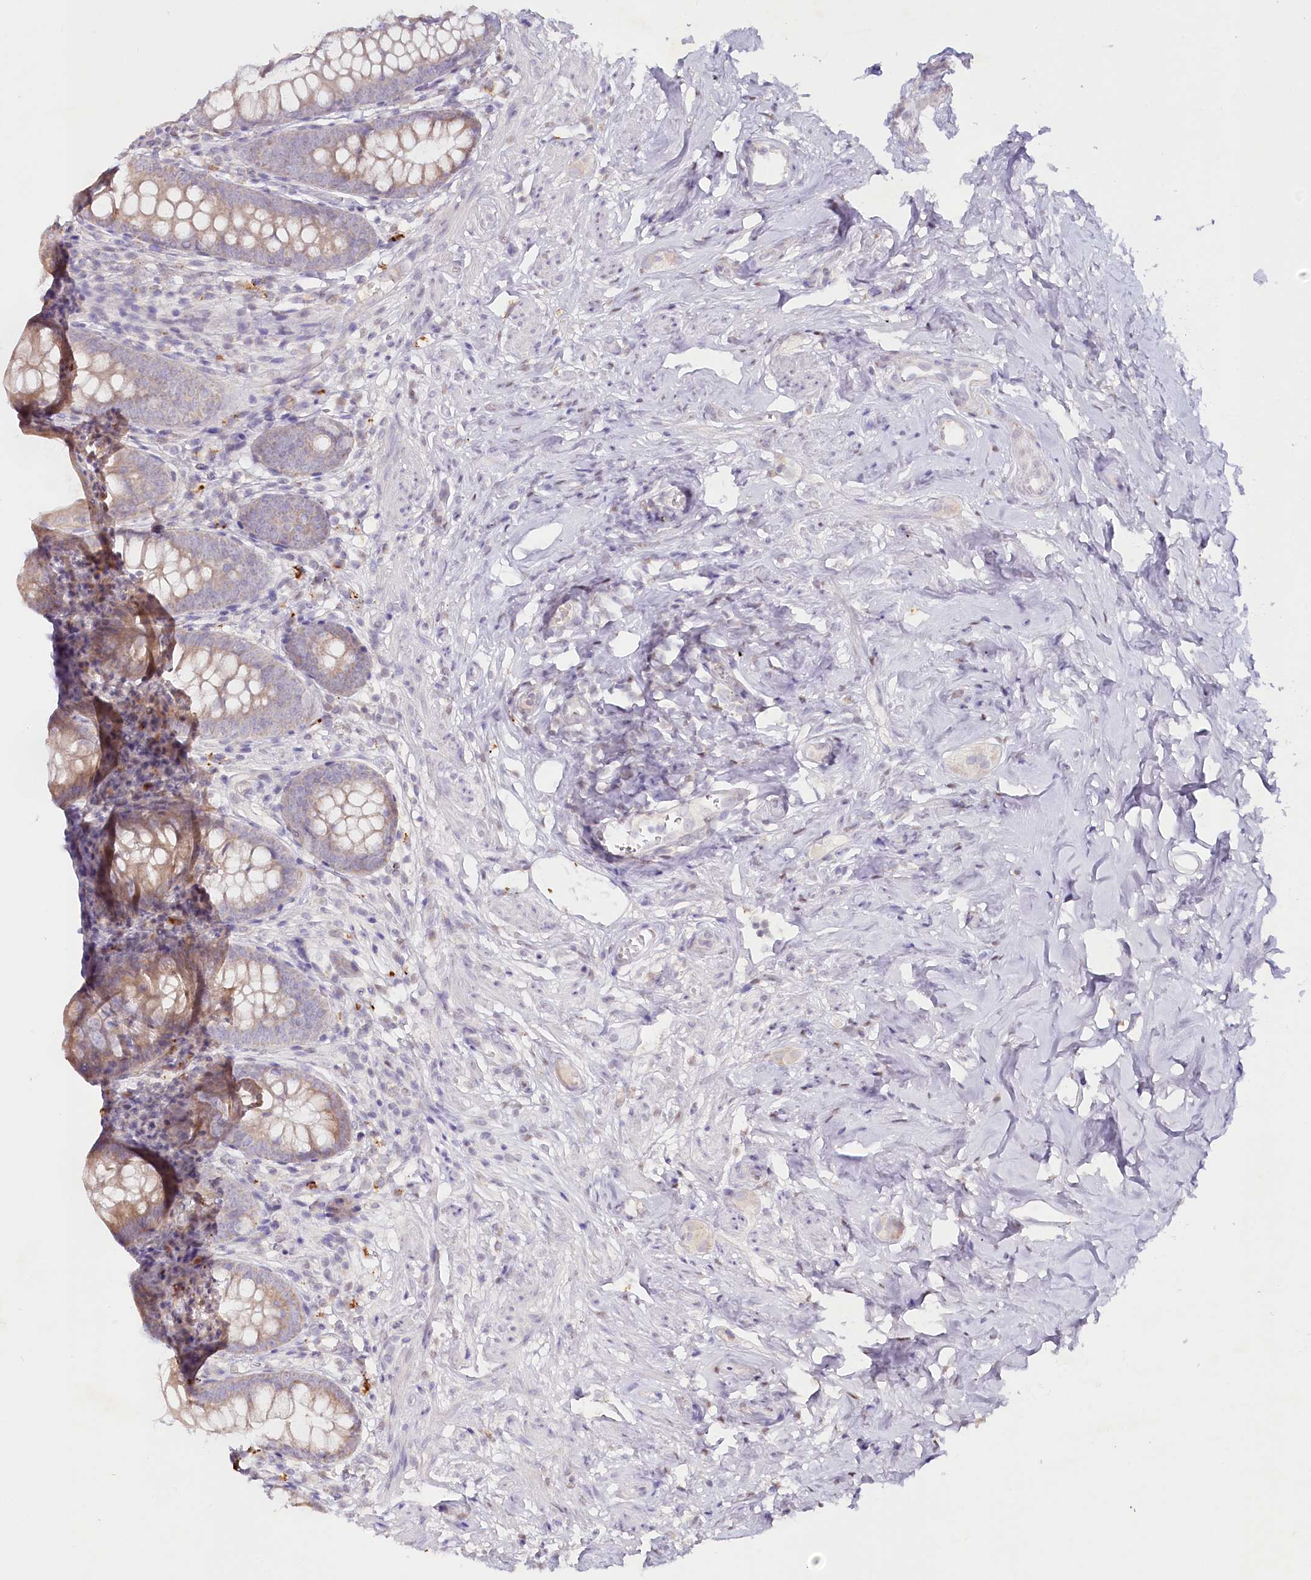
{"staining": {"intensity": "weak", "quantity": ">75%", "location": "cytoplasmic/membranous"}, "tissue": "appendix", "cell_type": "Glandular cells", "image_type": "normal", "snomed": [{"axis": "morphology", "description": "Normal tissue, NOS"}, {"axis": "topography", "description": "Appendix"}], "caption": "A brown stain shows weak cytoplasmic/membranous positivity of a protein in glandular cells of normal appendix. (DAB IHC, brown staining for protein, blue staining for nuclei).", "gene": "PSAPL1", "patient": {"sex": "female", "age": 51}}